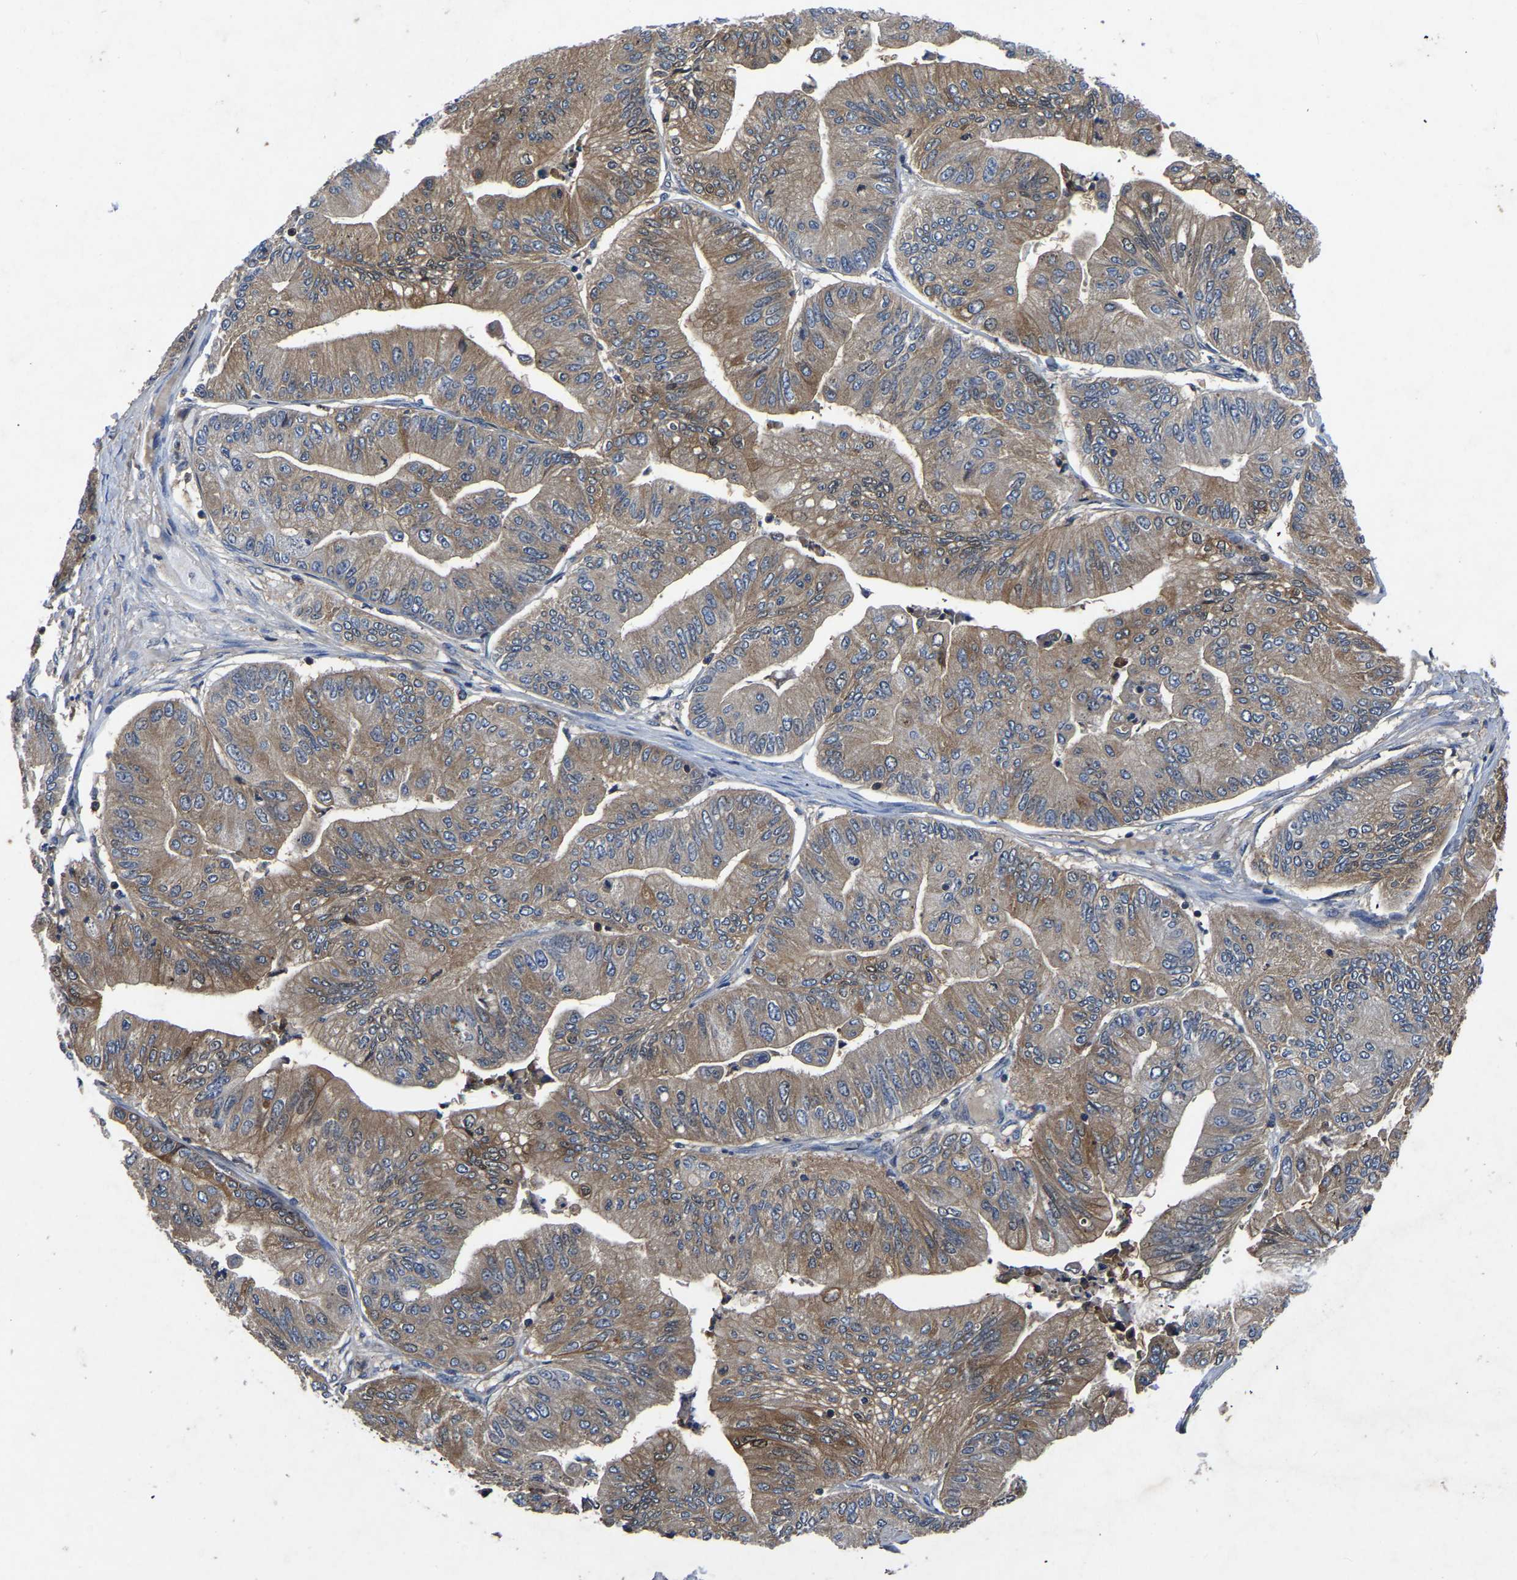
{"staining": {"intensity": "moderate", "quantity": ">75%", "location": "cytoplasmic/membranous"}, "tissue": "ovarian cancer", "cell_type": "Tumor cells", "image_type": "cancer", "snomed": [{"axis": "morphology", "description": "Cystadenocarcinoma, mucinous, NOS"}, {"axis": "topography", "description": "Ovary"}], "caption": "Ovarian cancer was stained to show a protein in brown. There is medium levels of moderate cytoplasmic/membranous staining in about >75% of tumor cells.", "gene": "FGD5", "patient": {"sex": "female", "age": 61}}